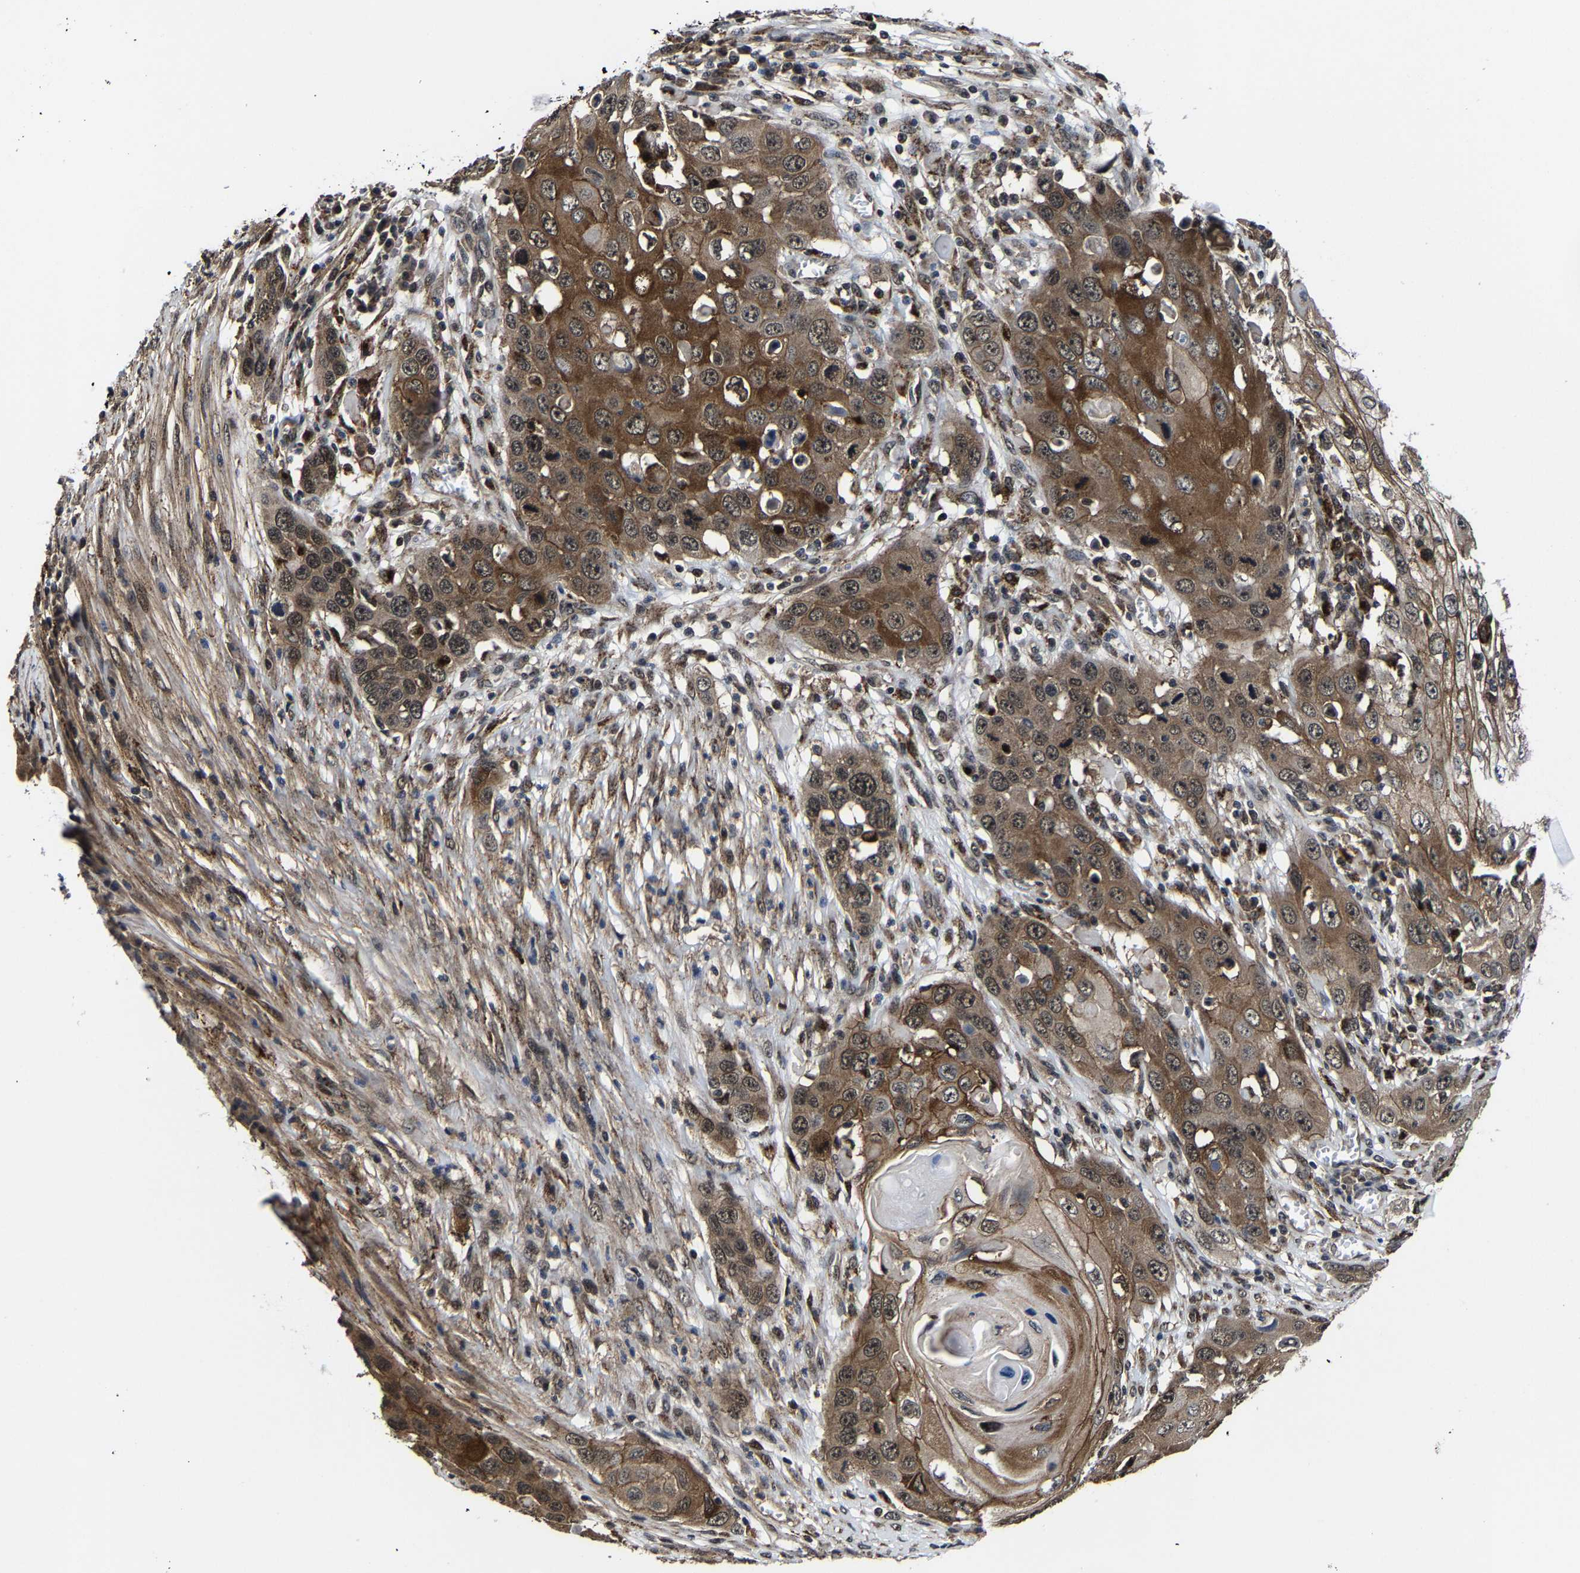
{"staining": {"intensity": "strong", "quantity": ">75%", "location": "cytoplasmic/membranous,nuclear"}, "tissue": "skin cancer", "cell_type": "Tumor cells", "image_type": "cancer", "snomed": [{"axis": "morphology", "description": "Squamous cell carcinoma, NOS"}, {"axis": "topography", "description": "Skin"}], "caption": "Immunohistochemical staining of human squamous cell carcinoma (skin) exhibits high levels of strong cytoplasmic/membranous and nuclear expression in approximately >75% of tumor cells.", "gene": "ZCCHC7", "patient": {"sex": "male", "age": 55}}